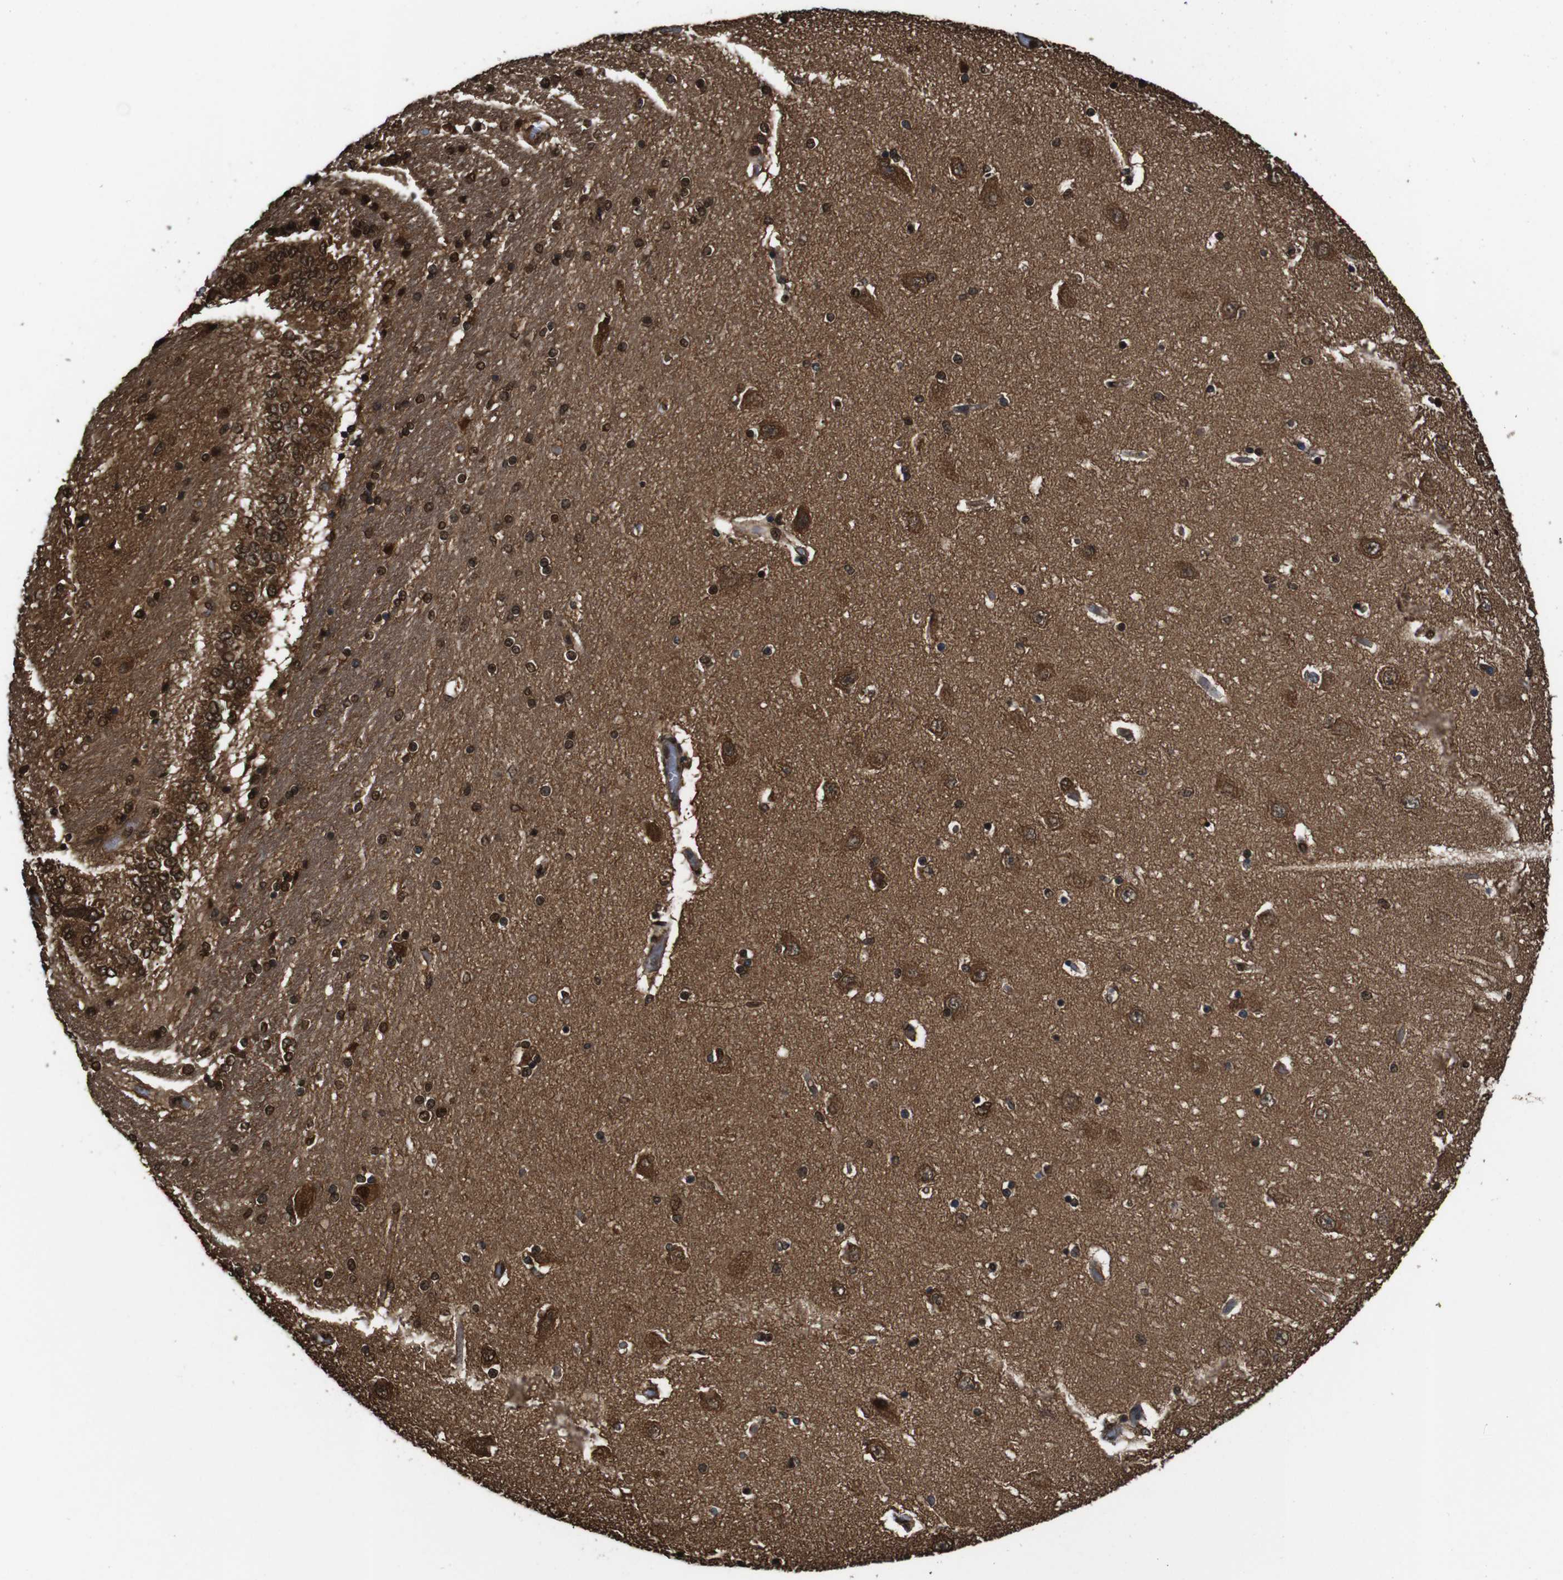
{"staining": {"intensity": "strong", "quantity": ">75%", "location": "cytoplasmic/membranous,nuclear"}, "tissue": "hippocampus", "cell_type": "Glial cells", "image_type": "normal", "snomed": [{"axis": "morphology", "description": "Normal tissue, NOS"}, {"axis": "topography", "description": "Hippocampus"}], "caption": "Strong cytoplasmic/membranous,nuclear positivity is identified in approximately >75% of glial cells in benign hippocampus. (Stains: DAB in brown, nuclei in blue, Microscopy: brightfield microscopy at high magnification).", "gene": "VCP", "patient": {"sex": "female", "age": 54}}